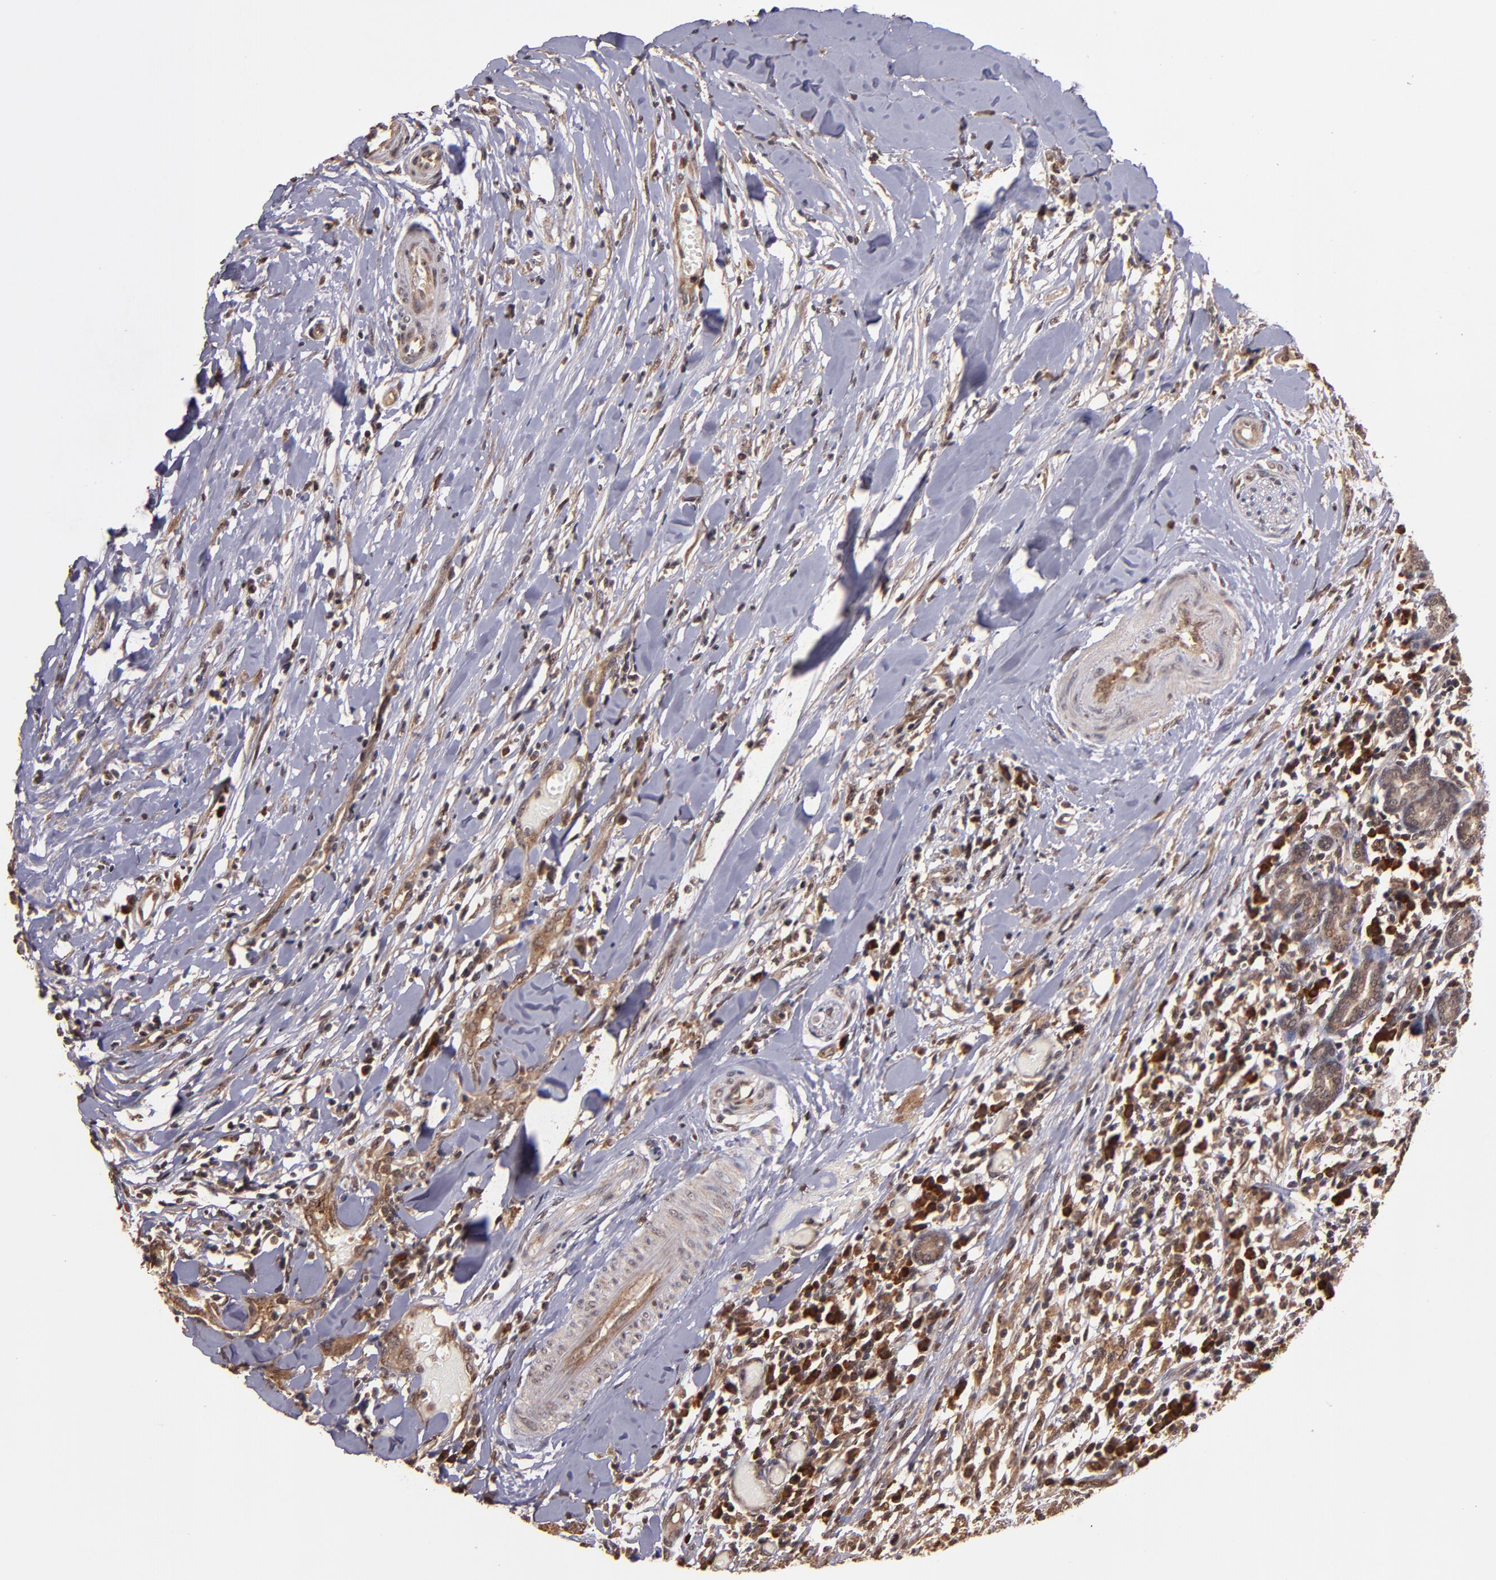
{"staining": {"intensity": "moderate", "quantity": ">75%", "location": "cytoplasmic/membranous"}, "tissue": "head and neck cancer", "cell_type": "Tumor cells", "image_type": "cancer", "snomed": [{"axis": "morphology", "description": "Neoplasm, malignant, NOS"}, {"axis": "topography", "description": "Salivary gland"}, {"axis": "topography", "description": "Head-Neck"}], "caption": "Tumor cells reveal moderate cytoplasmic/membranous expression in about >75% of cells in head and neck cancer.", "gene": "RIOK3", "patient": {"sex": "male", "age": 43}}